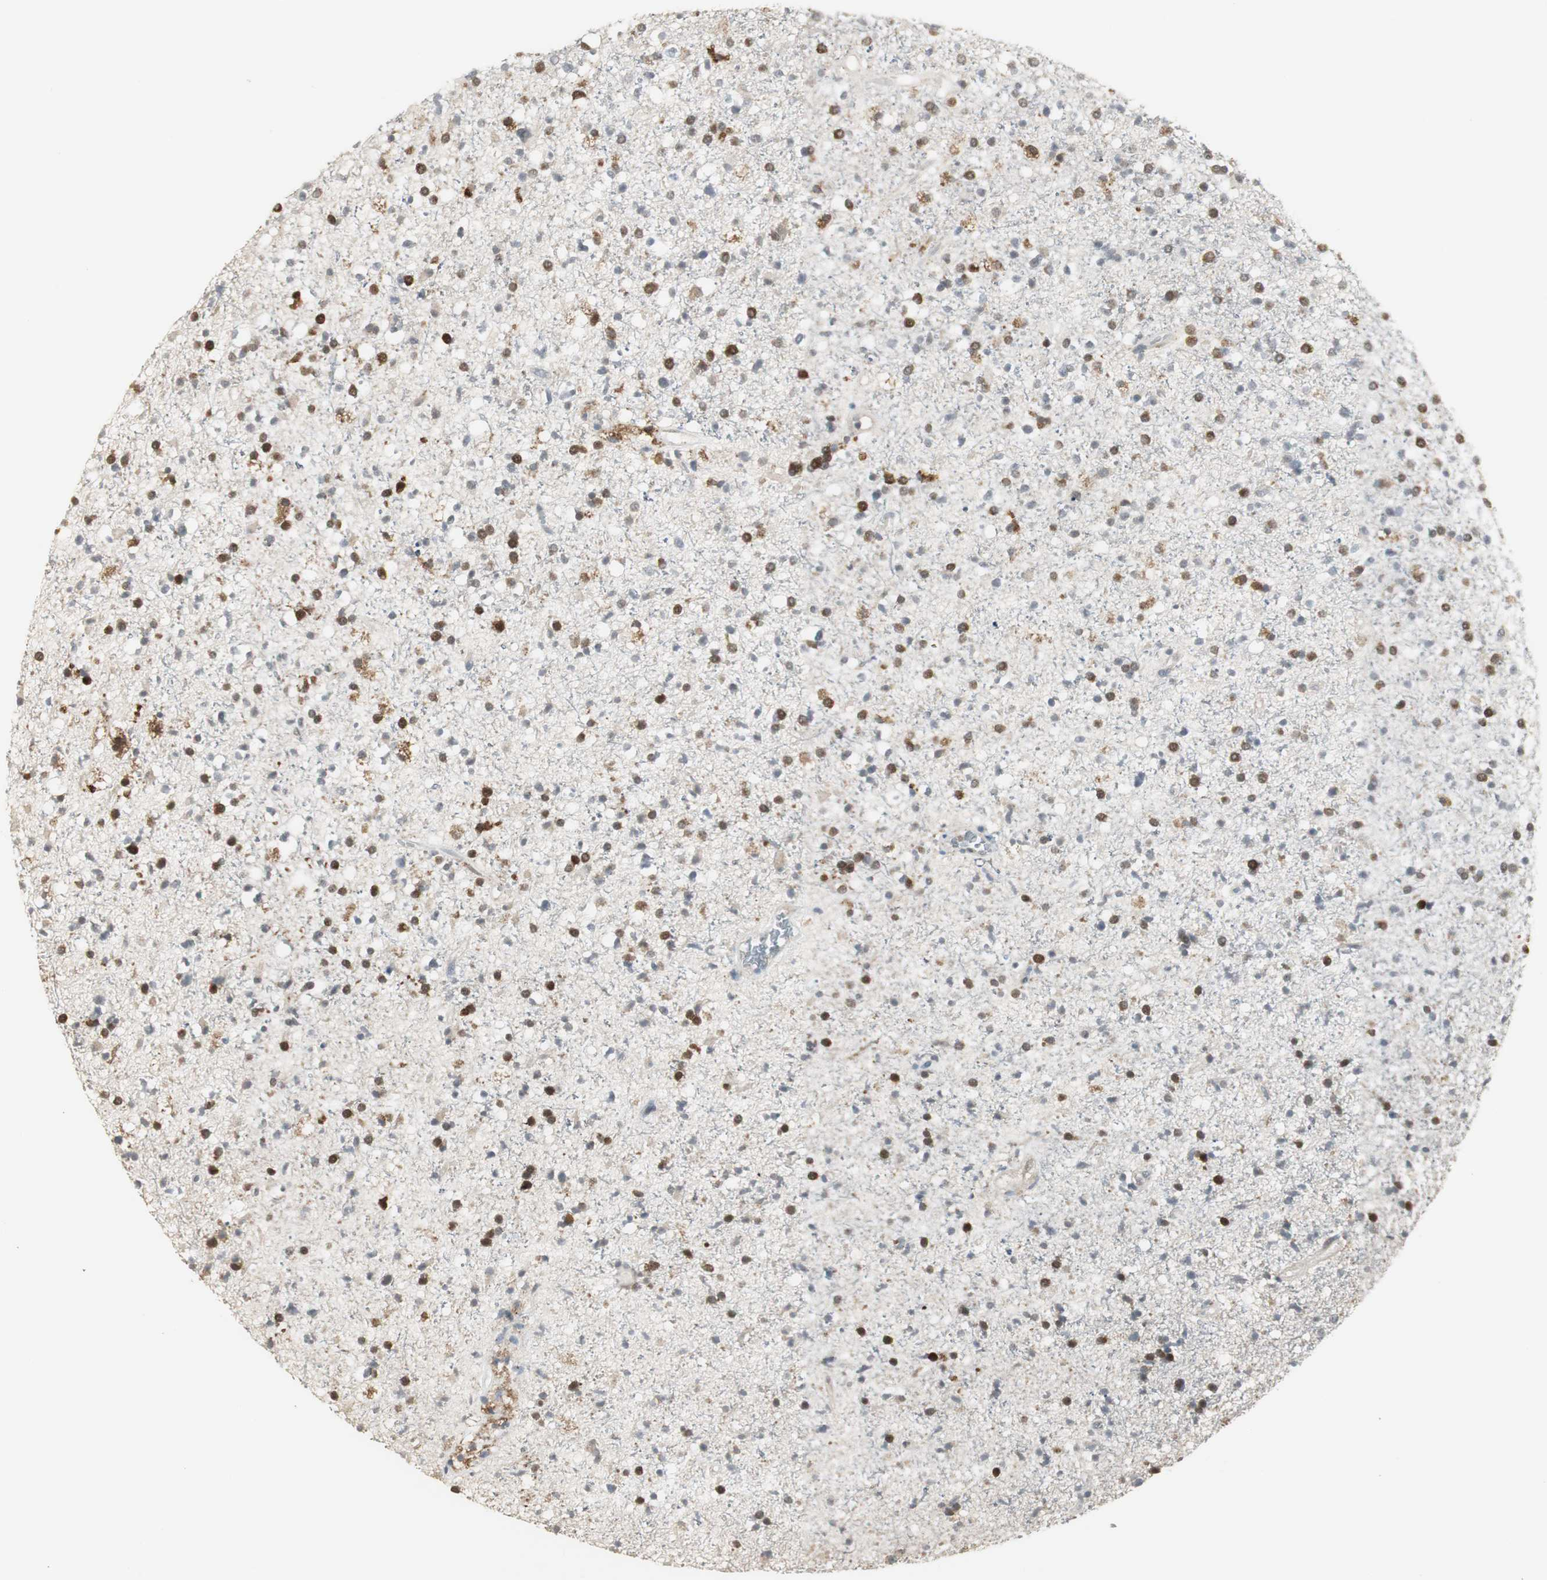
{"staining": {"intensity": "strong", "quantity": "25%-75%", "location": "cytoplasmic/membranous,nuclear"}, "tissue": "glioma", "cell_type": "Tumor cells", "image_type": "cancer", "snomed": [{"axis": "morphology", "description": "Glioma, malignant, High grade"}, {"axis": "topography", "description": "Brain"}], "caption": "This is an image of IHC staining of high-grade glioma (malignant), which shows strong positivity in the cytoplasmic/membranous and nuclear of tumor cells.", "gene": "PLIN3", "patient": {"sex": "male", "age": 33}}